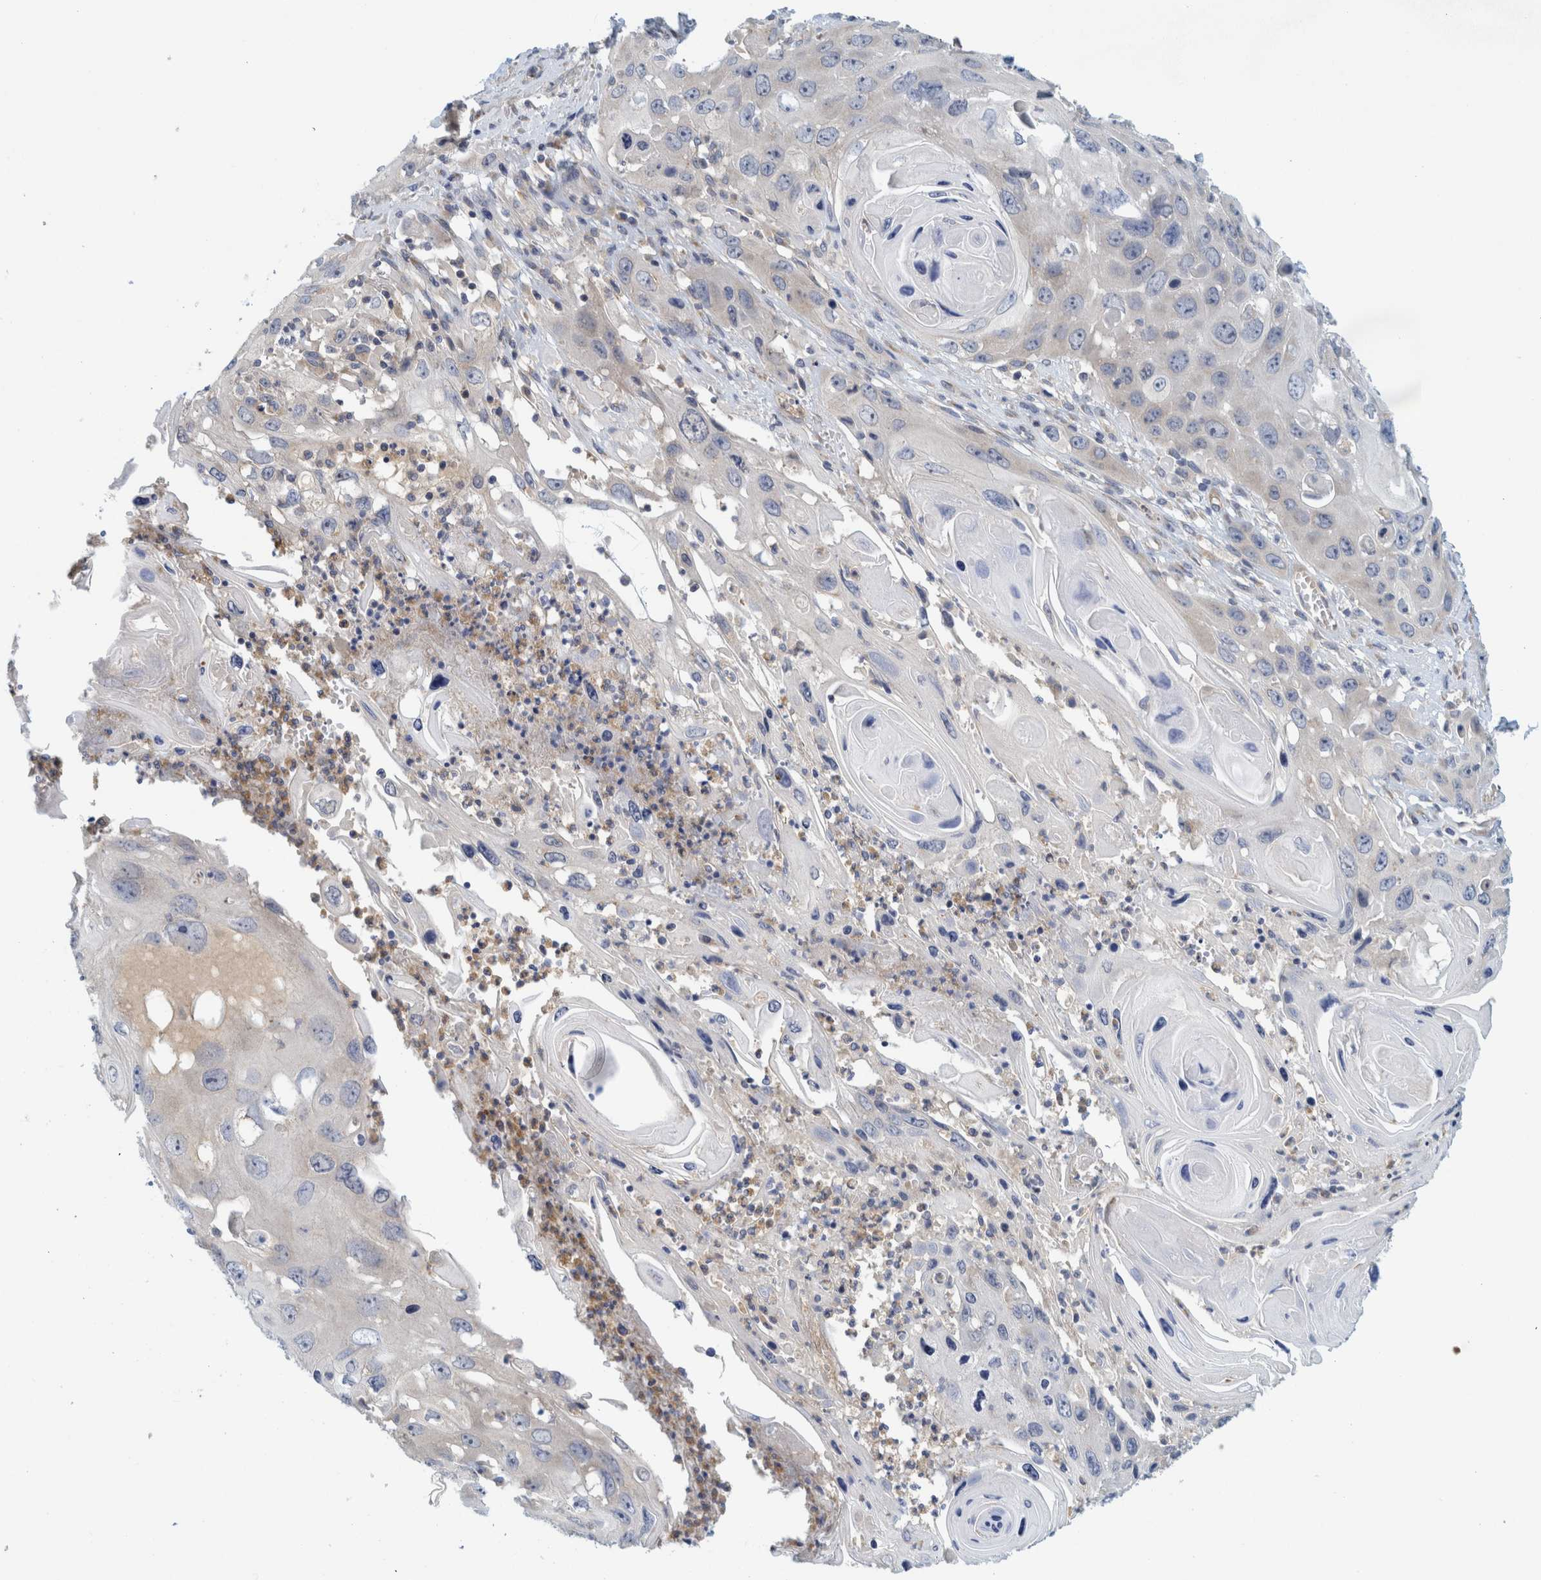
{"staining": {"intensity": "negative", "quantity": "none", "location": "none"}, "tissue": "skin cancer", "cell_type": "Tumor cells", "image_type": "cancer", "snomed": [{"axis": "morphology", "description": "Squamous cell carcinoma, NOS"}, {"axis": "topography", "description": "Skin"}], "caption": "A histopathology image of human skin cancer (squamous cell carcinoma) is negative for staining in tumor cells.", "gene": "ZNF324B", "patient": {"sex": "male", "age": 55}}